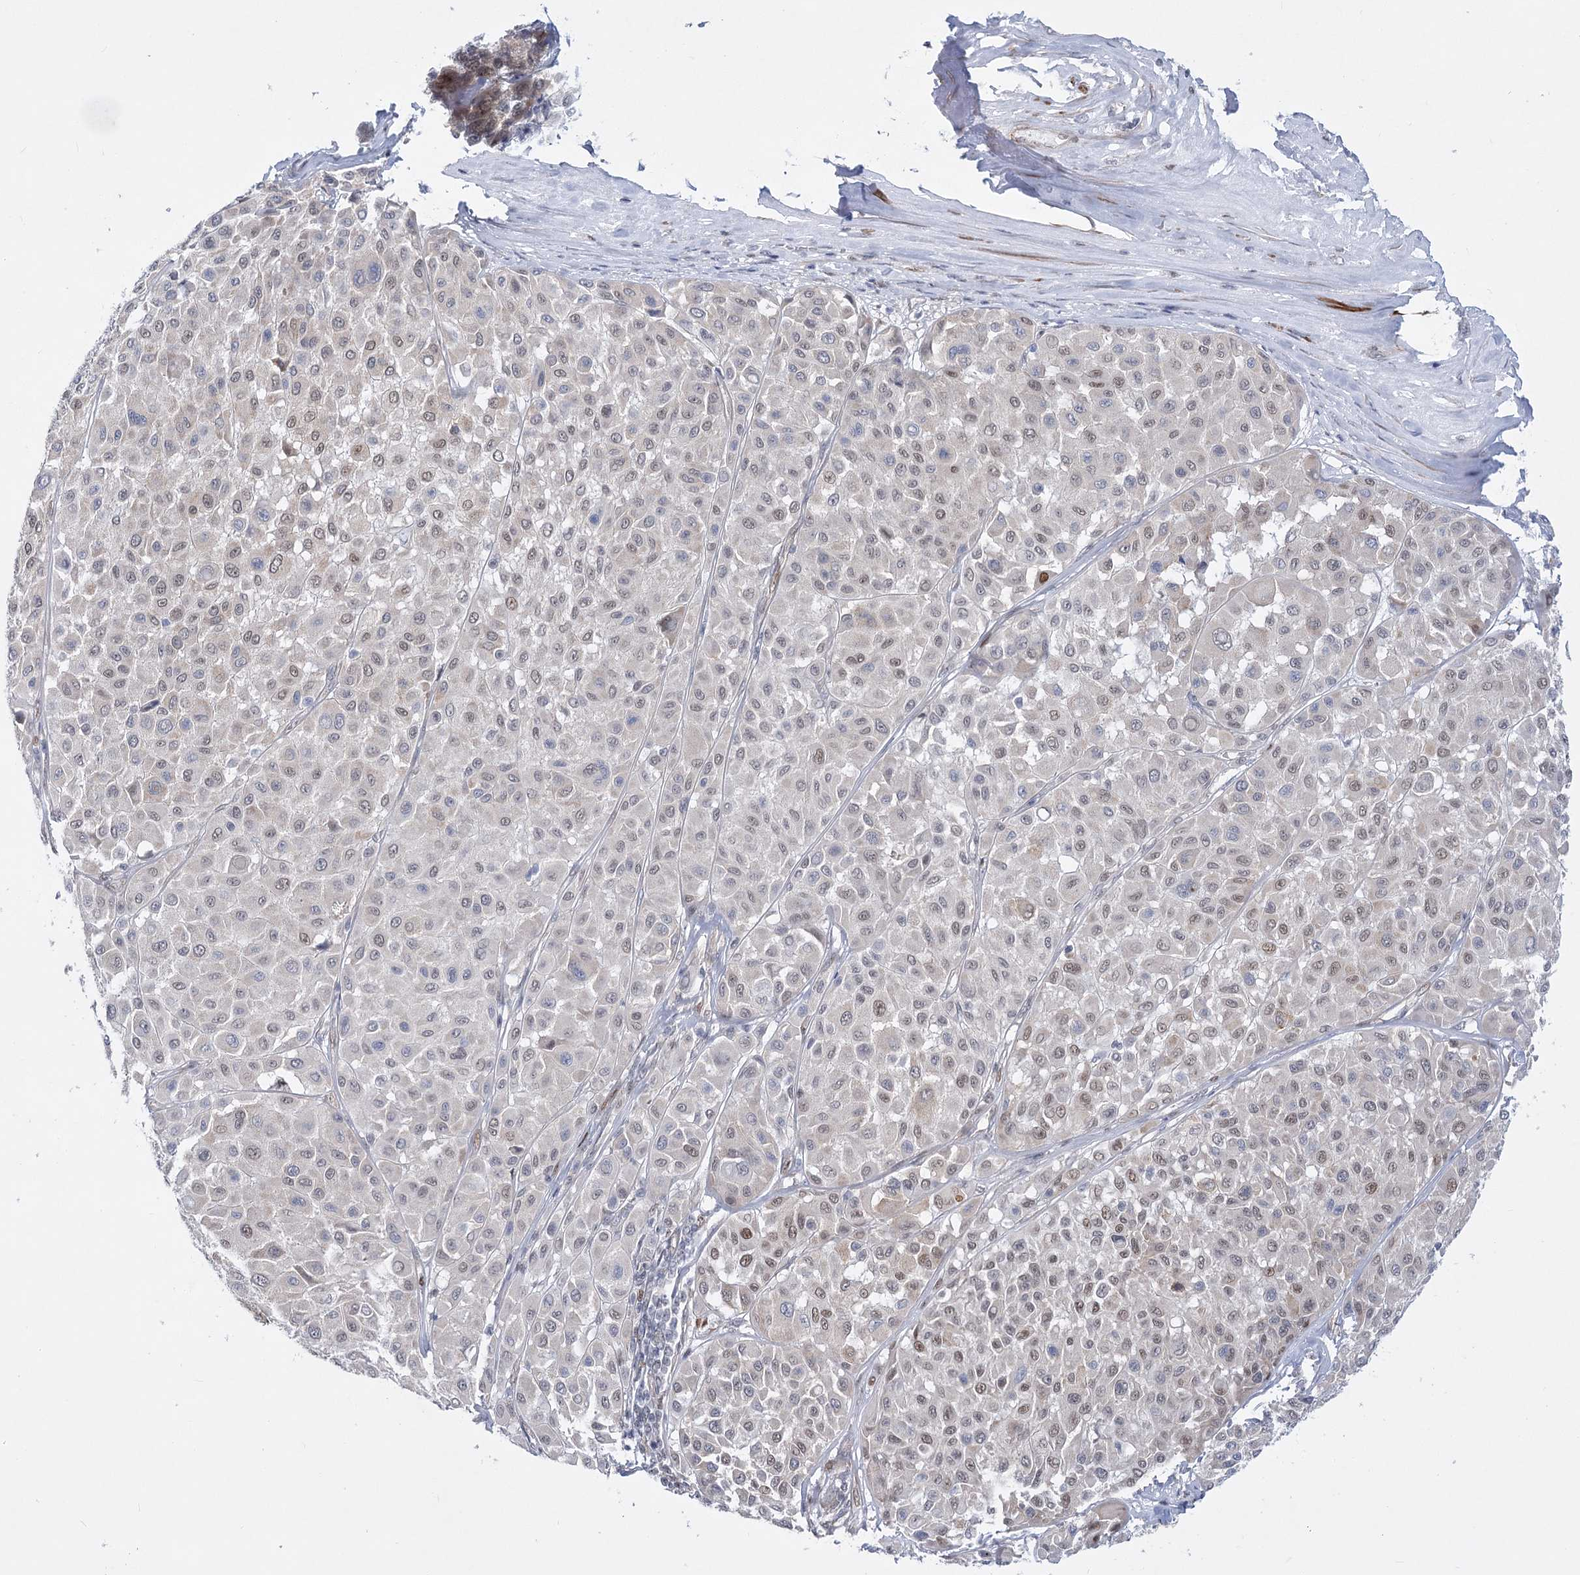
{"staining": {"intensity": "weak", "quantity": "25%-75%", "location": "nuclear"}, "tissue": "melanoma", "cell_type": "Tumor cells", "image_type": "cancer", "snomed": [{"axis": "morphology", "description": "Malignant melanoma, Metastatic site"}, {"axis": "topography", "description": "Soft tissue"}], "caption": "Protein analysis of melanoma tissue demonstrates weak nuclear positivity in about 25%-75% of tumor cells.", "gene": "ARSI", "patient": {"sex": "male", "age": 41}}